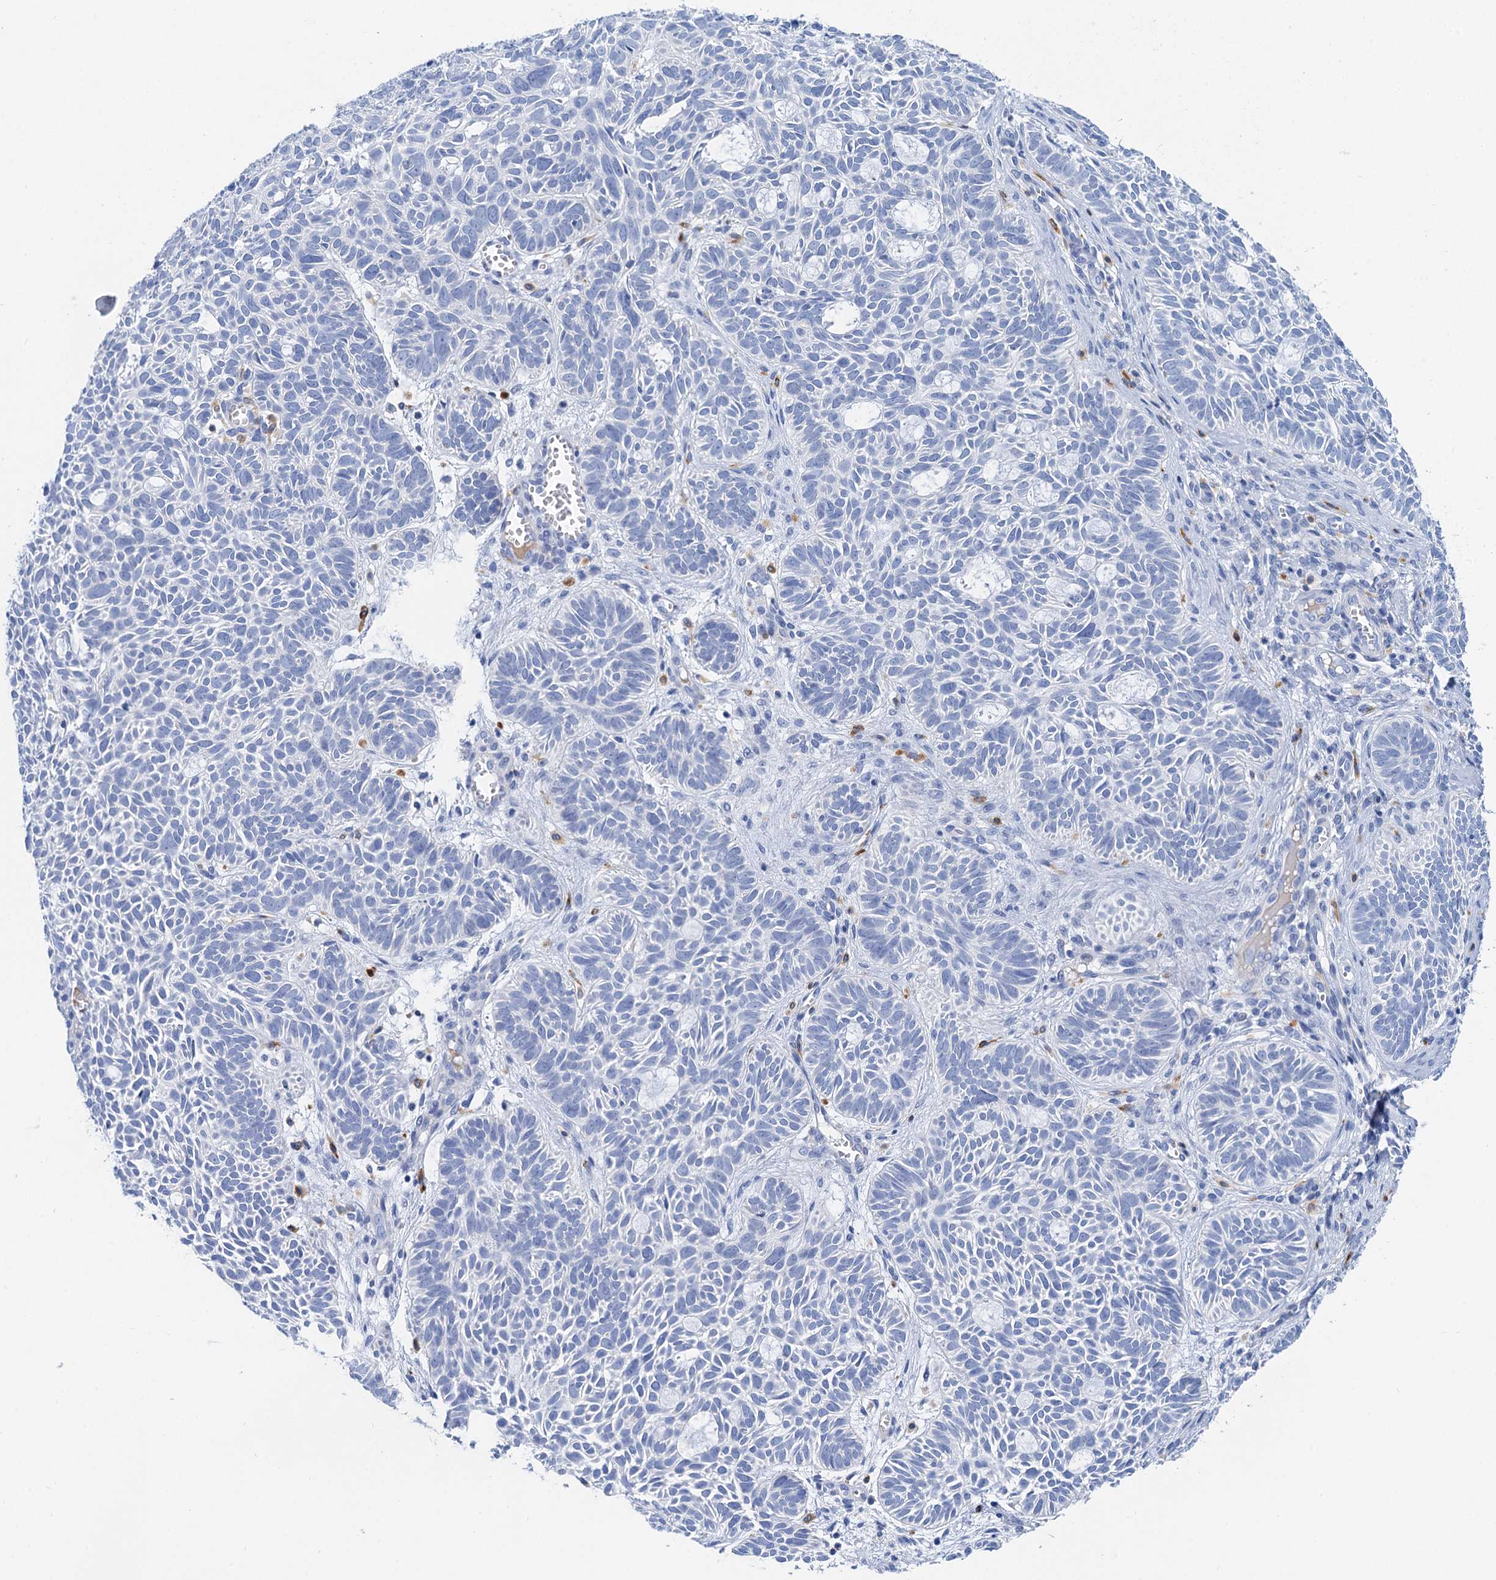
{"staining": {"intensity": "negative", "quantity": "none", "location": "none"}, "tissue": "skin cancer", "cell_type": "Tumor cells", "image_type": "cancer", "snomed": [{"axis": "morphology", "description": "Basal cell carcinoma"}, {"axis": "topography", "description": "Skin"}], "caption": "A high-resolution micrograph shows immunohistochemistry staining of skin cancer (basal cell carcinoma), which demonstrates no significant positivity in tumor cells. (DAB IHC visualized using brightfield microscopy, high magnification).", "gene": "NLRP10", "patient": {"sex": "male", "age": 69}}